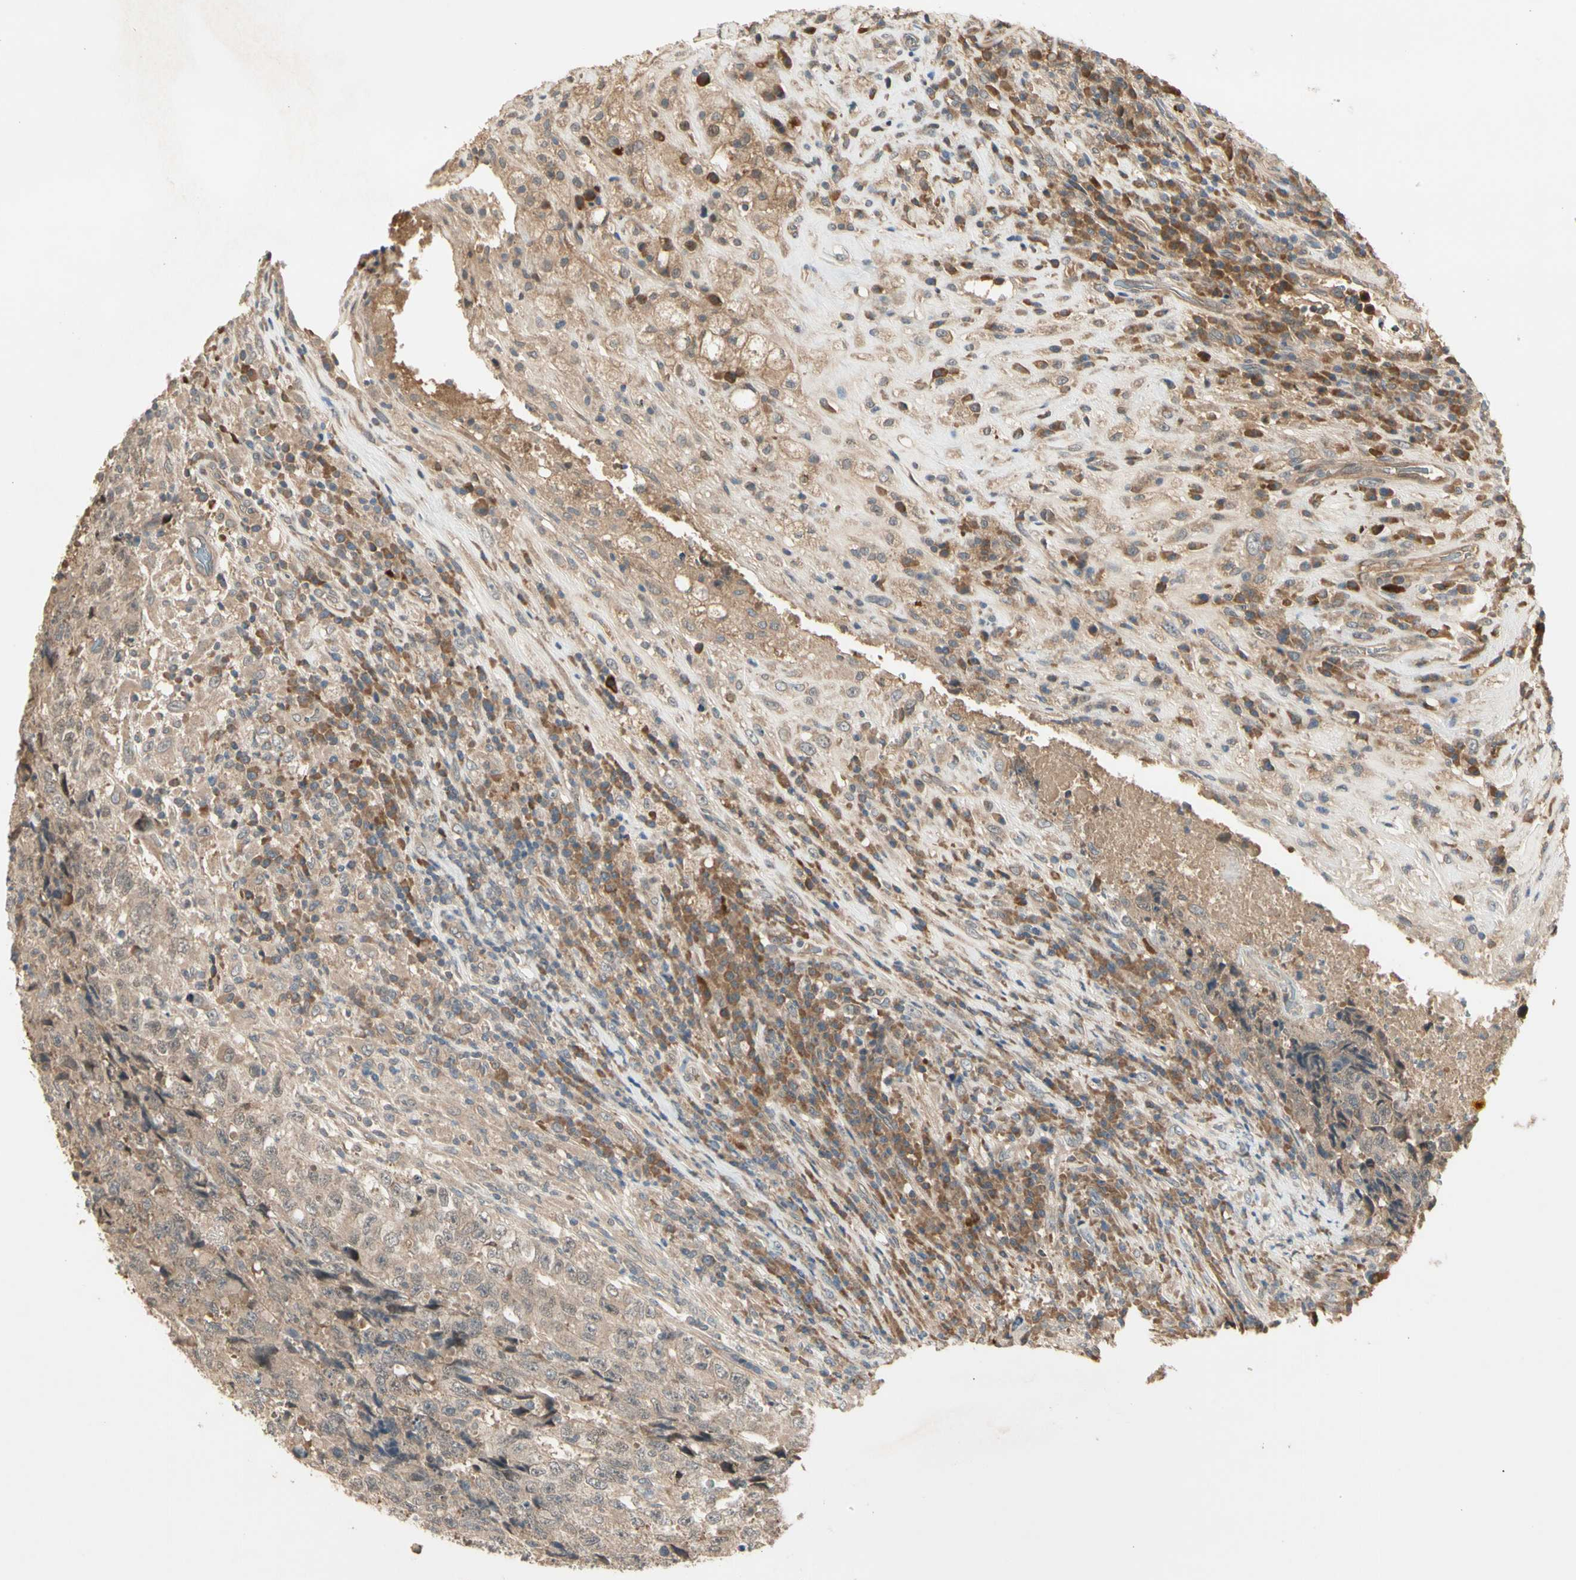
{"staining": {"intensity": "weak", "quantity": ">75%", "location": "cytoplasmic/membranous"}, "tissue": "testis cancer", "cell_type": "Tumor cells", "image_type": "cancer", "snomed": [{"axis": "morphology", "description": "Necrosis, NOS"}, {"axis": "morphology", "description": "Carcinoma, Embryonal, NOS"}, {"axis": "topography", "description": "Testis"}], "caption": "IHC photomicrograph of neoplastic tissue: human embryonal carcinoma (testis) stained using immunohistochemistry (IHC) reveals low levels of weak protein expression localized specifically in the cytoplasmic/membranous of tumor cells, appearing as a cytoplasmic/membranous brown color.", "gene": "ATG4C", "patient": {"sex": "male", "age": 19}}